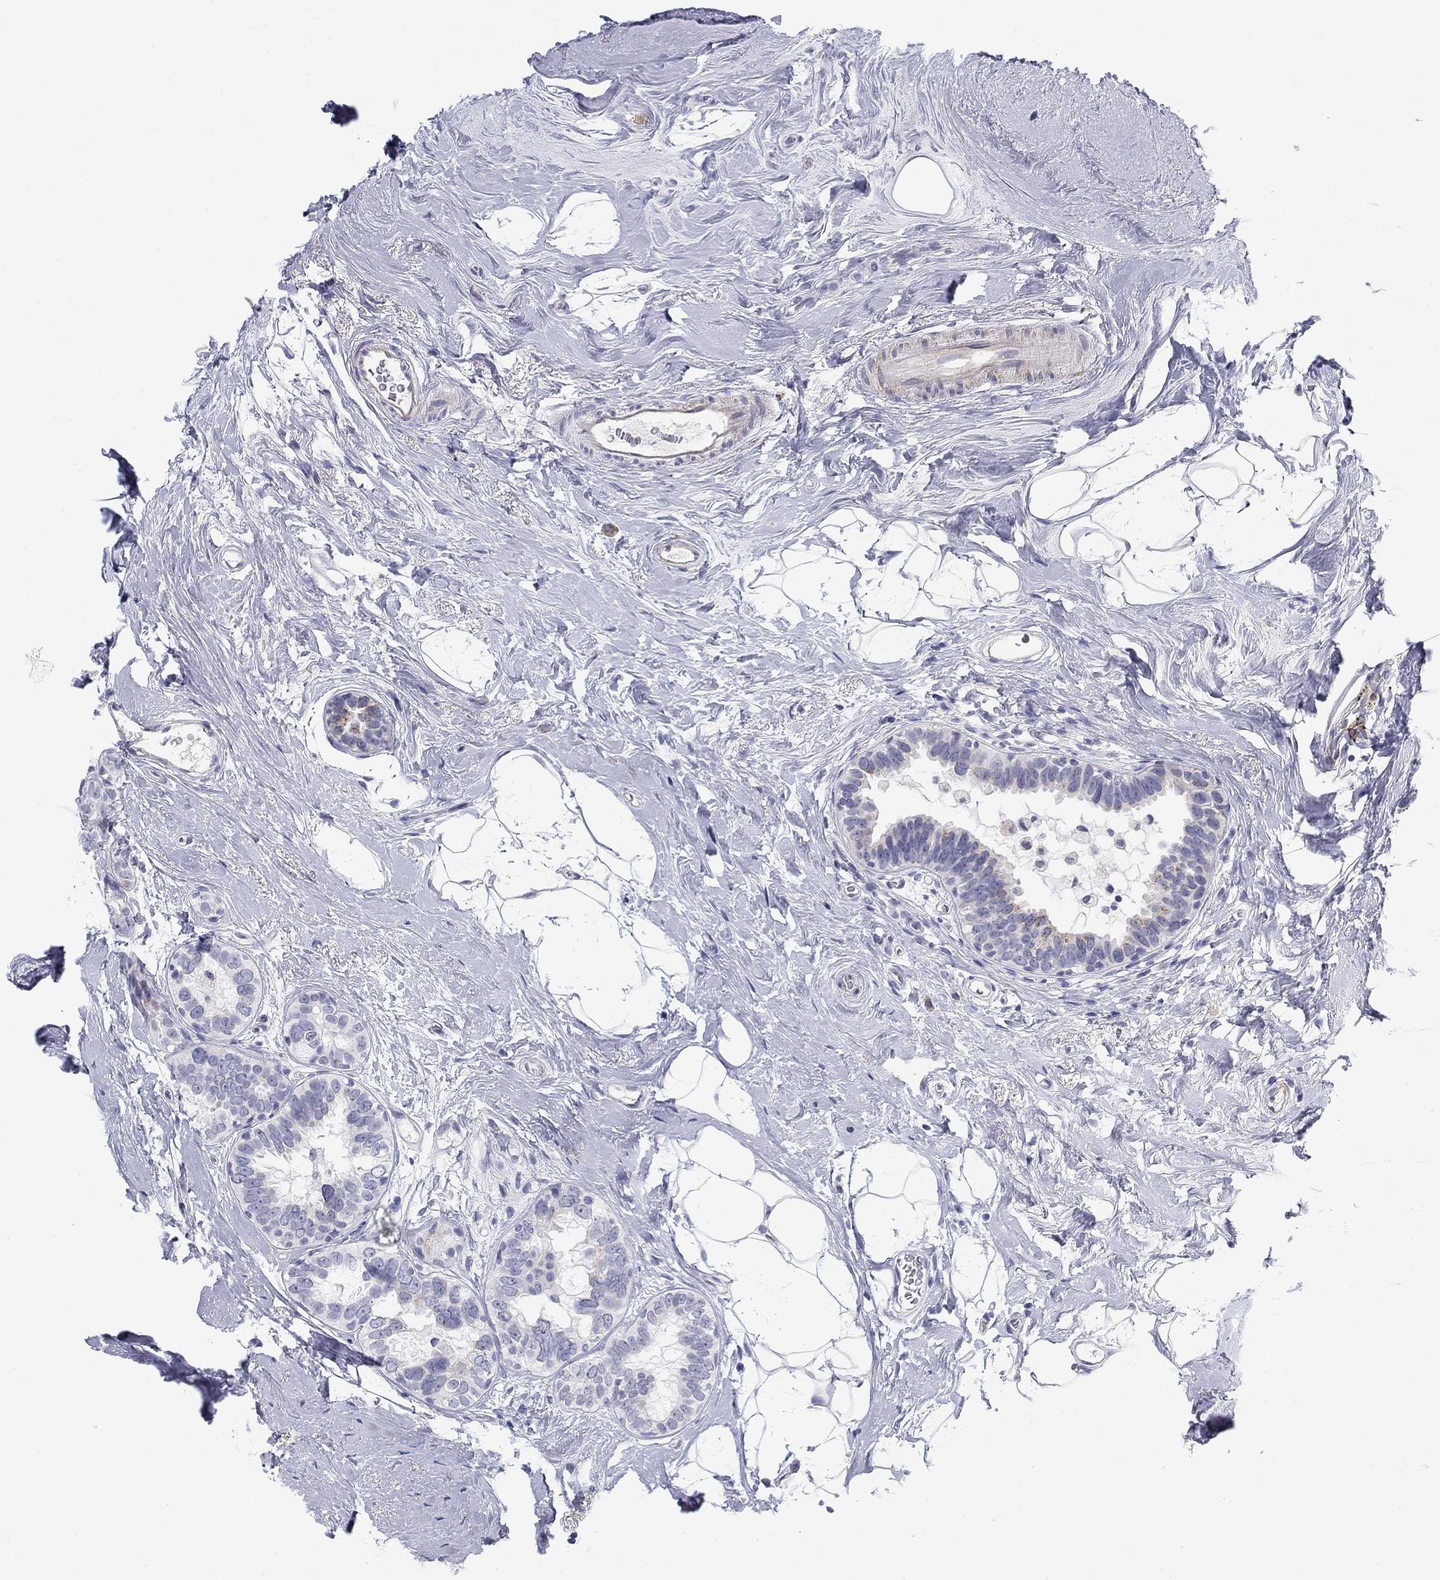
{"staining": {"intensity": "negative", "quantity": "none", "location": "none"}, "tissue": "breast cancer", "cell_type": "Tumor cells", "image_type": "cancer", "snomed": [{"axis": "morphology", "description": "Duct carcinoma"}, {"axis": "topography", "description": "Breast"}], "caption": "Immunohistochemistry of intraductal carcinoma (breast) demonstrates no expression in tumor cells. (Immunohistochemistry (ihc), brightfield microscopy, high magnification).", "gene": "PRPH", "patient": {"sex": "female", "age": 55}}